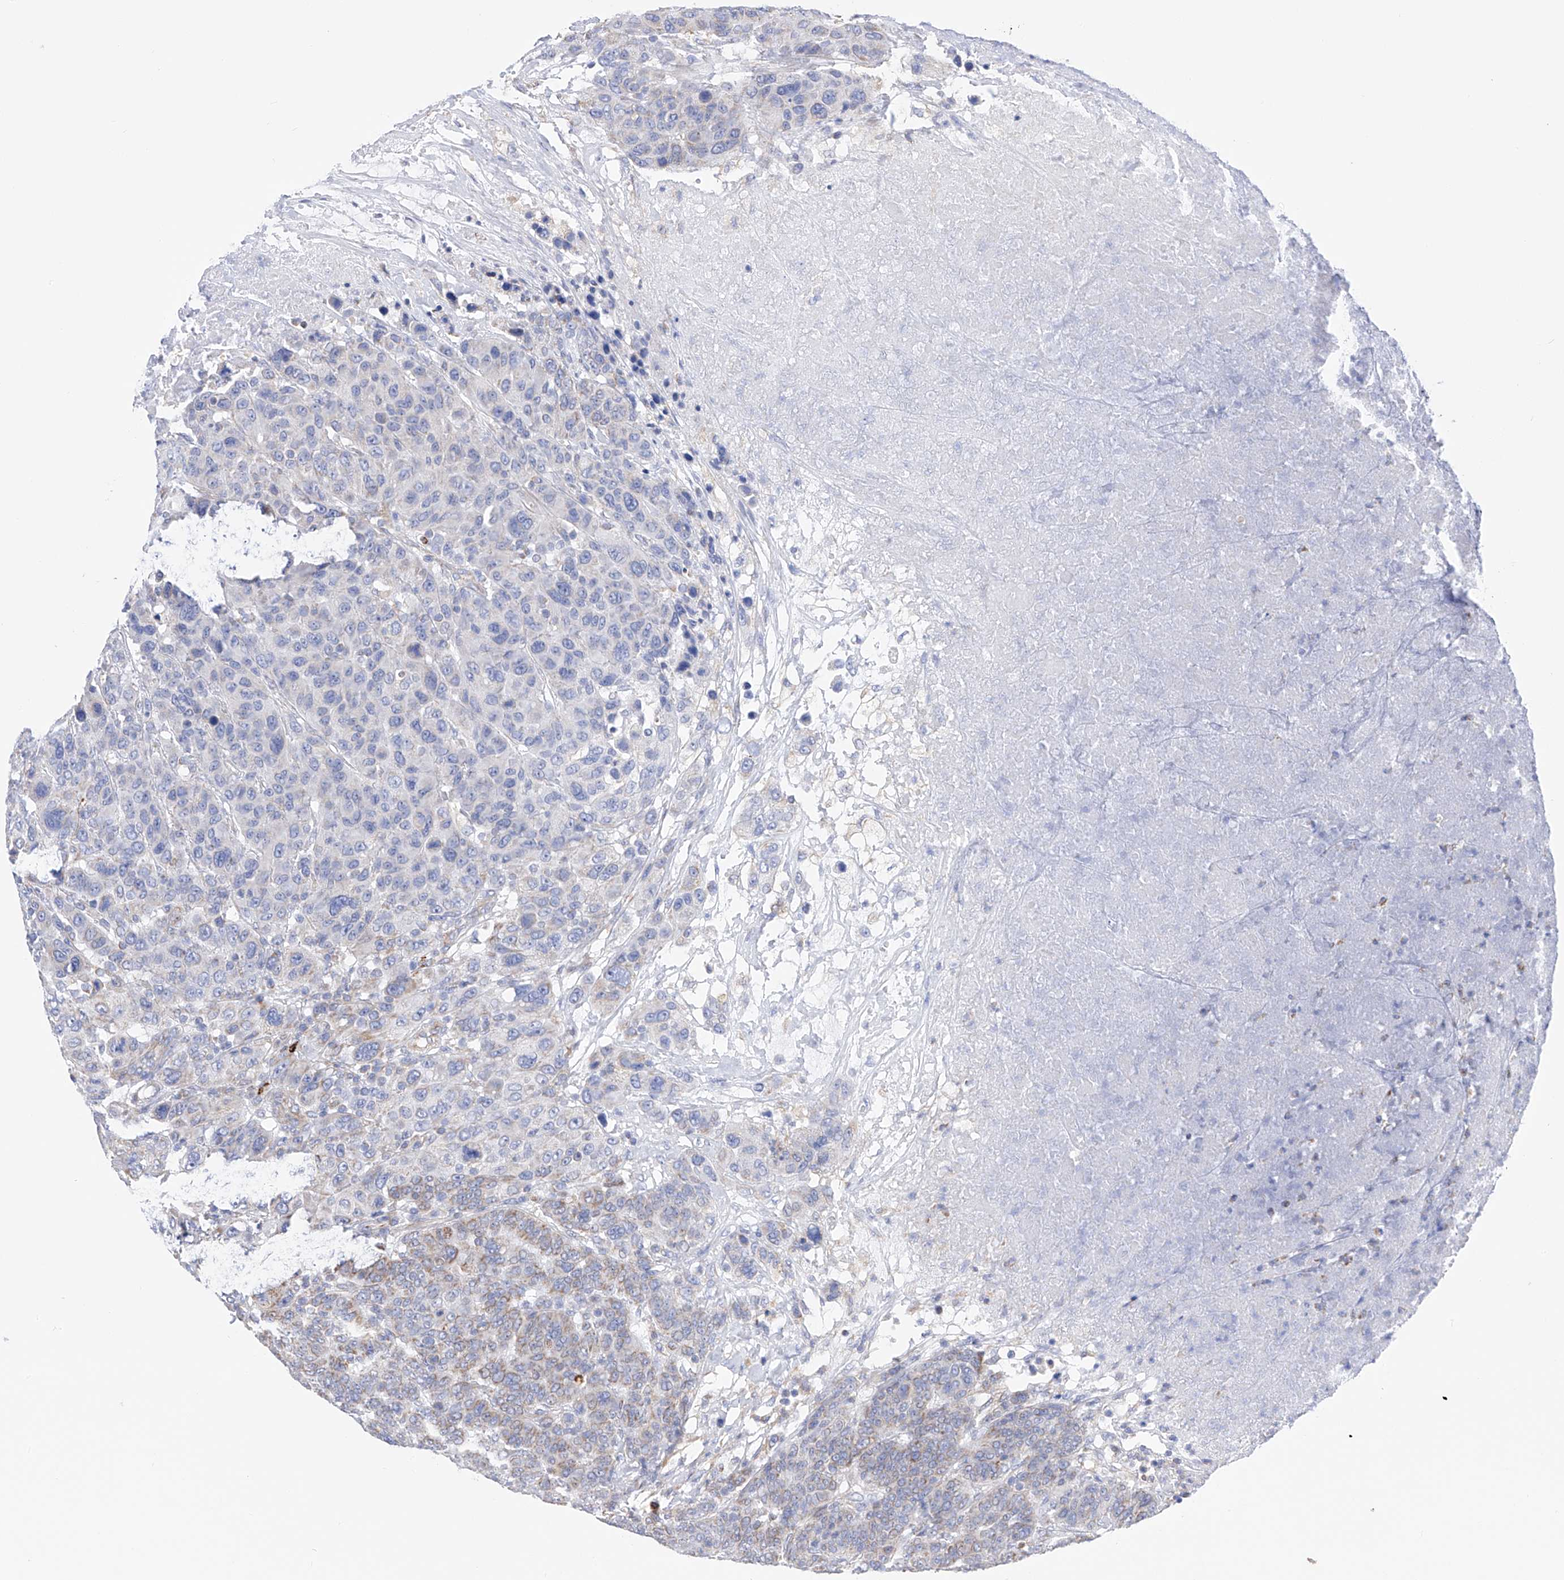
{"staining": {"intensity": "negative", "quantity": "none", "location": "none"}, "tissue": "breast cancer", "cell_type": "Tumor cells", "image_type": "cancer", "snomed": [{"axis": "morphology", "description": "Duct carcinoma"}, {"axis": "topography", "description": "Breast"}], "caption": "A histopathology image of human breast intraductal carcinoma is negative for staining in tumor cells. Nuclei are stained in blue.", "gene": "FLG", "patient": {"sex": "female", "age": 37}}